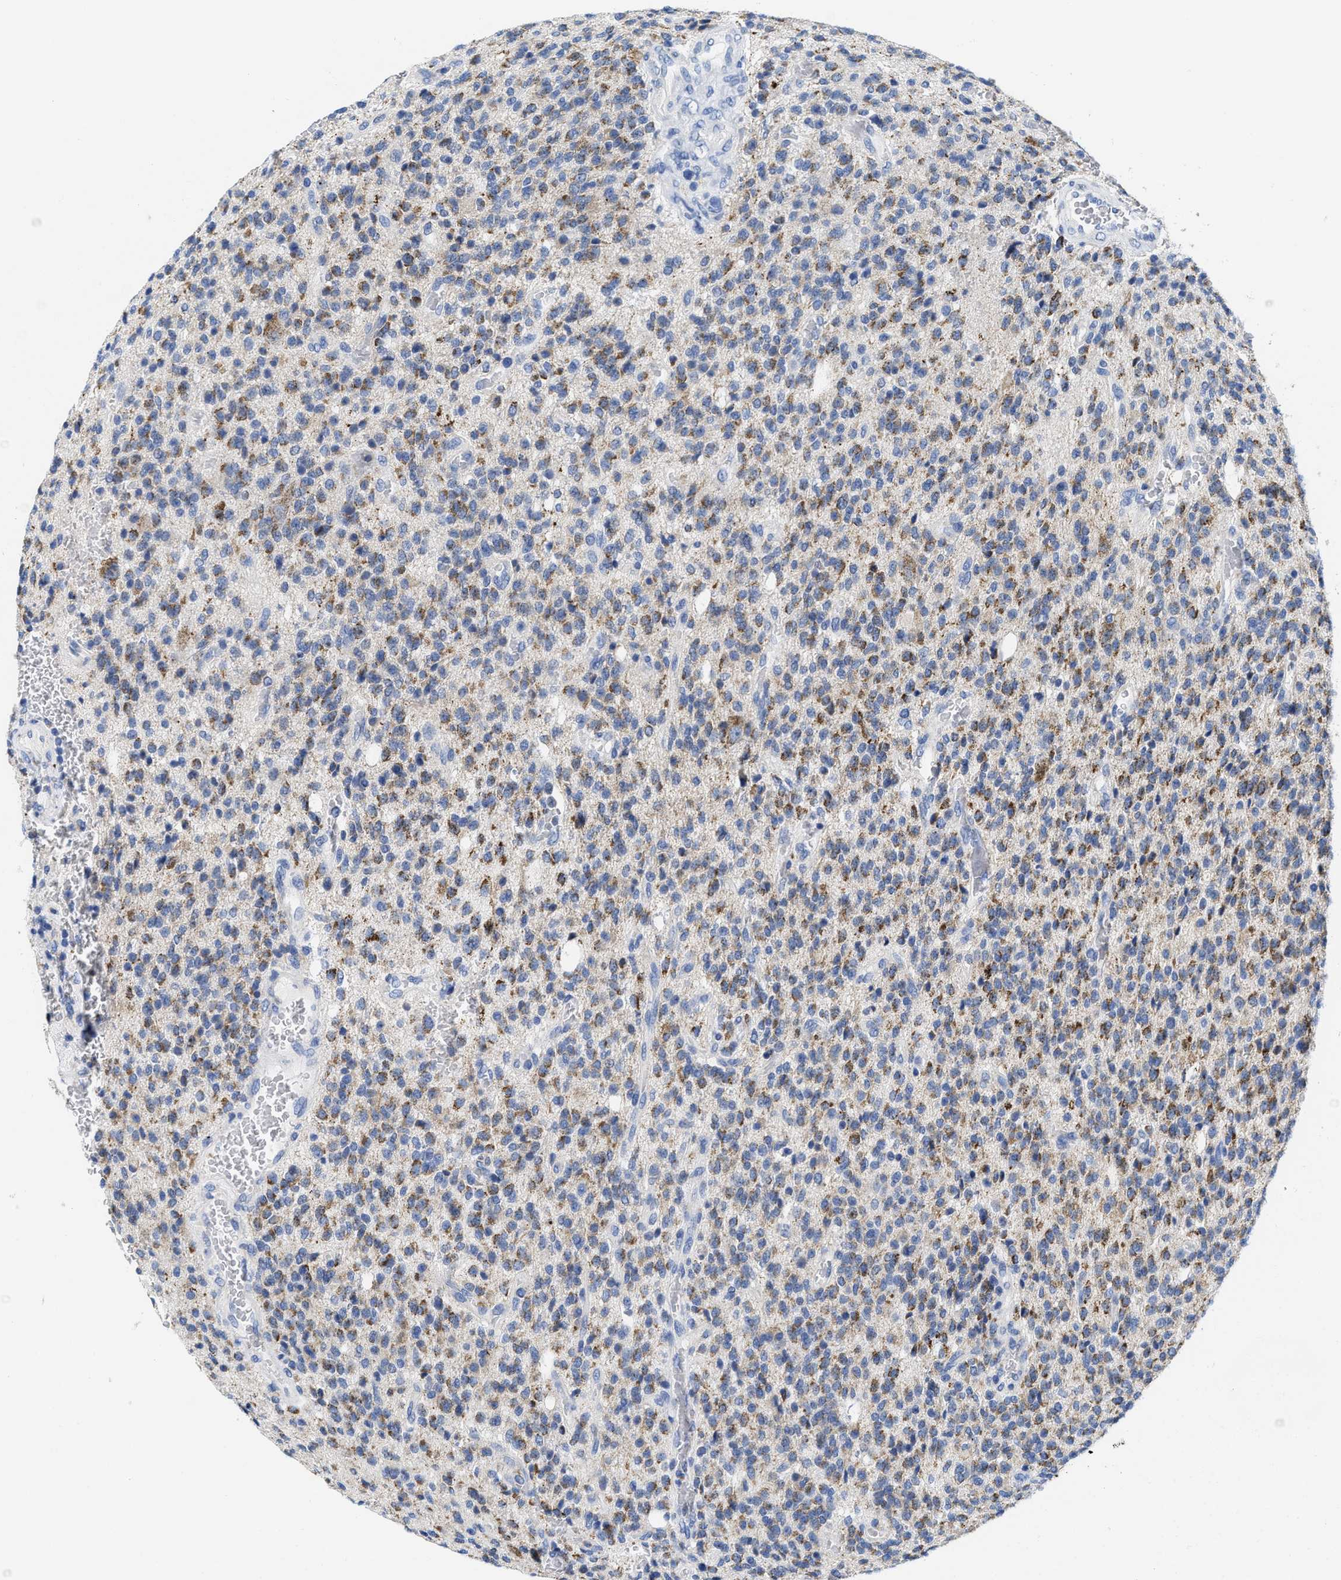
{"staining": {"intensity": "moderate", "quantity": ">75%", "location": "cytoplasmic/membranous"}, "tissue": "glioma", "cell_type": "Tumor cells", "image_type": "cancer", "snomed": [{"axis": "morphology", "description": "Glioma, malignant, High grade"}, {"axis": "topography", "description": "Brain"}], "caption": "Immunohistochemical staining of glioma displays moderate cytoplasmic/membranous protein expression in about >75% of tumor cells.", "gene": "TBRG4", "patient": {"sex": "male", "age": 34}}